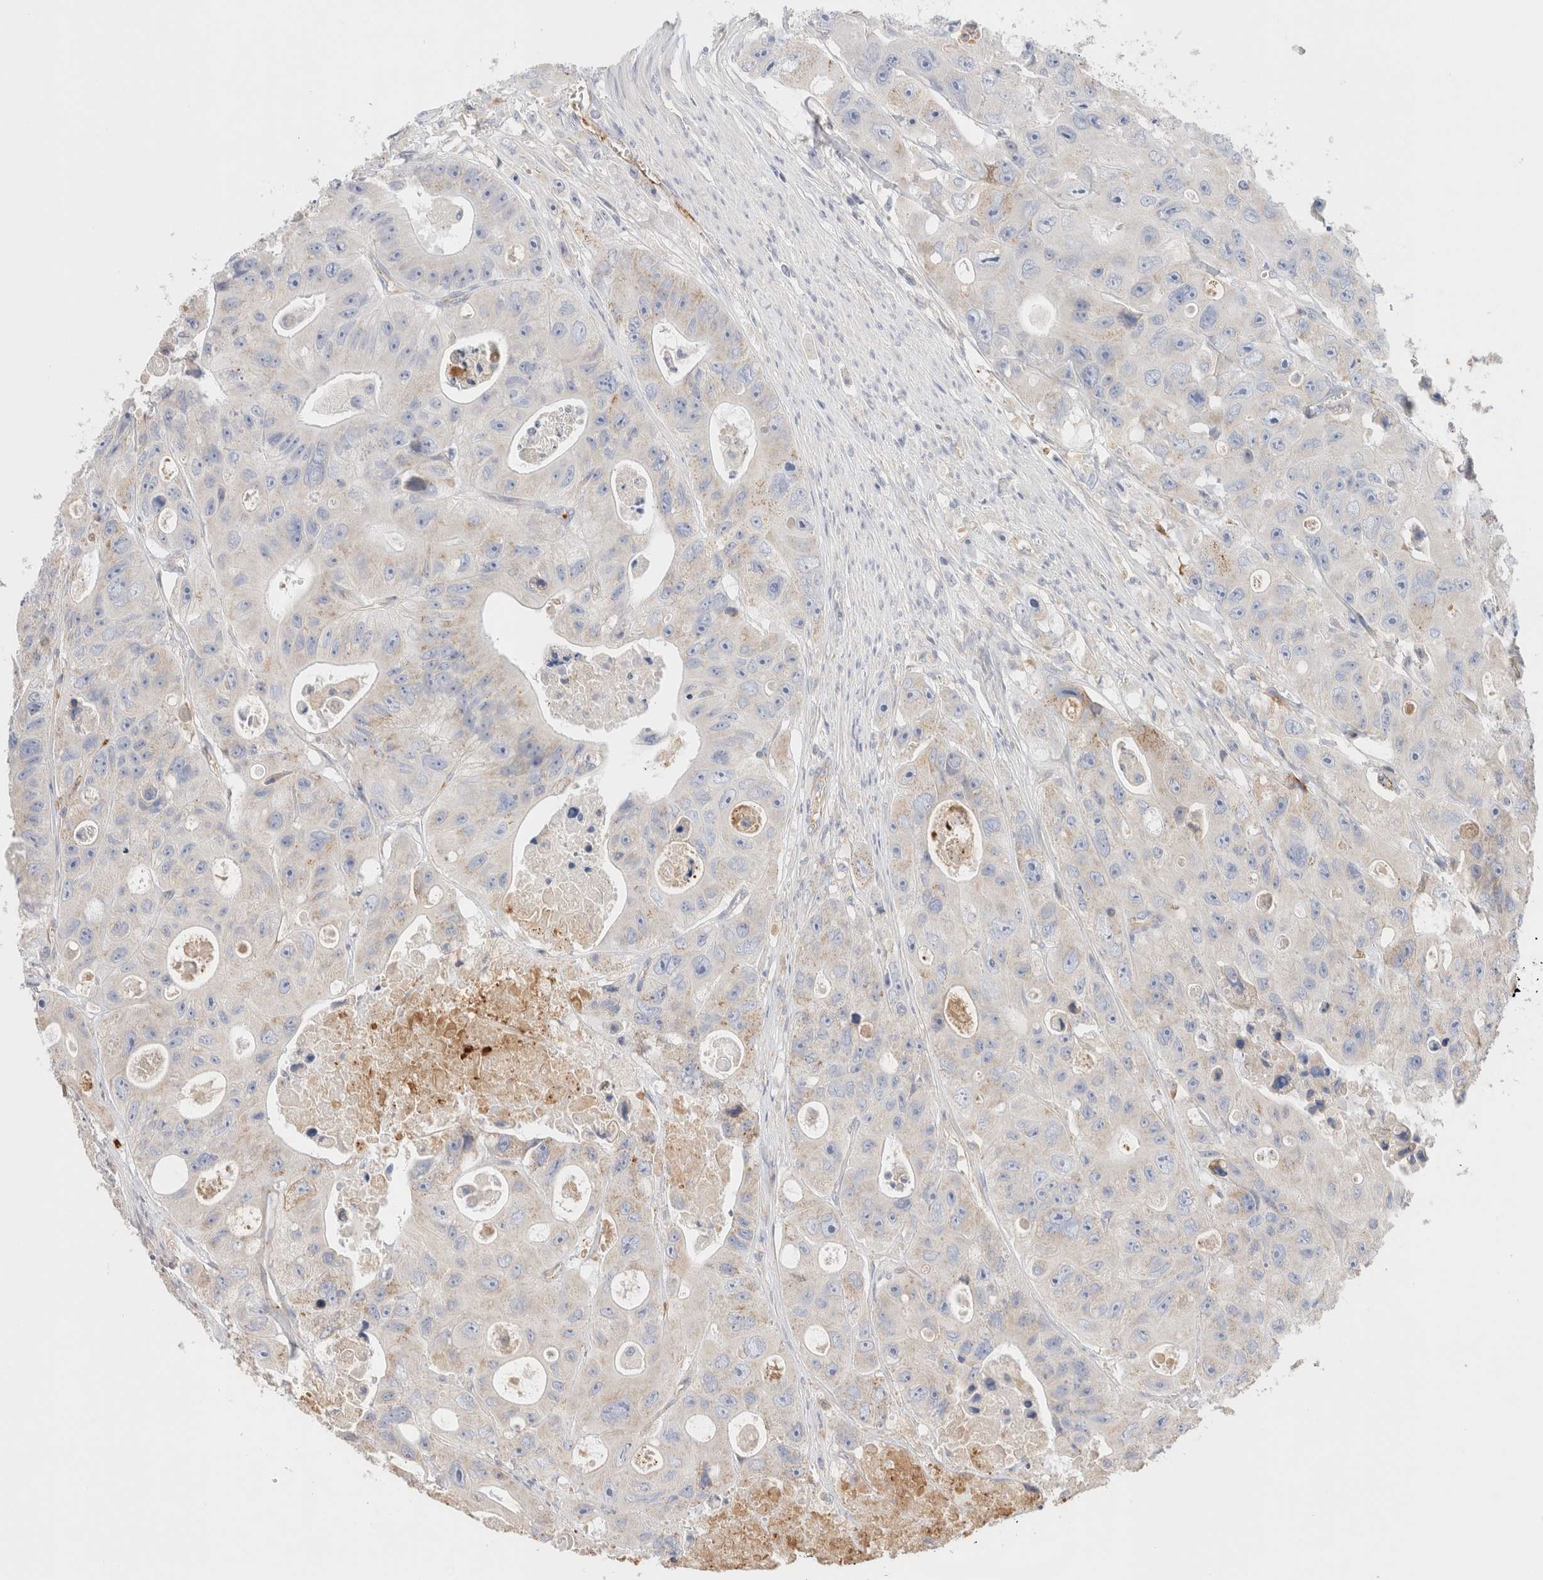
{"staining": {"intensity": "weak", "quantity": "<25%", "location": "cytoplasmic/membranous"}, "tissue": "colorectal cancer", "cell_type": "Tumor cells", "image_type": "cancer", "snomed": [{"axis": "morphology", "description": "Adenocarcinoma, NOS"}, {"axis": "topography", "description": "Colon"}], "caption": "A photomicrograph of human colorectal cancer (adenocarcinoma) is negative for staining in tumor cells.", "gene": "PROS1", "patient": {"sex": "female", "age": 46}}